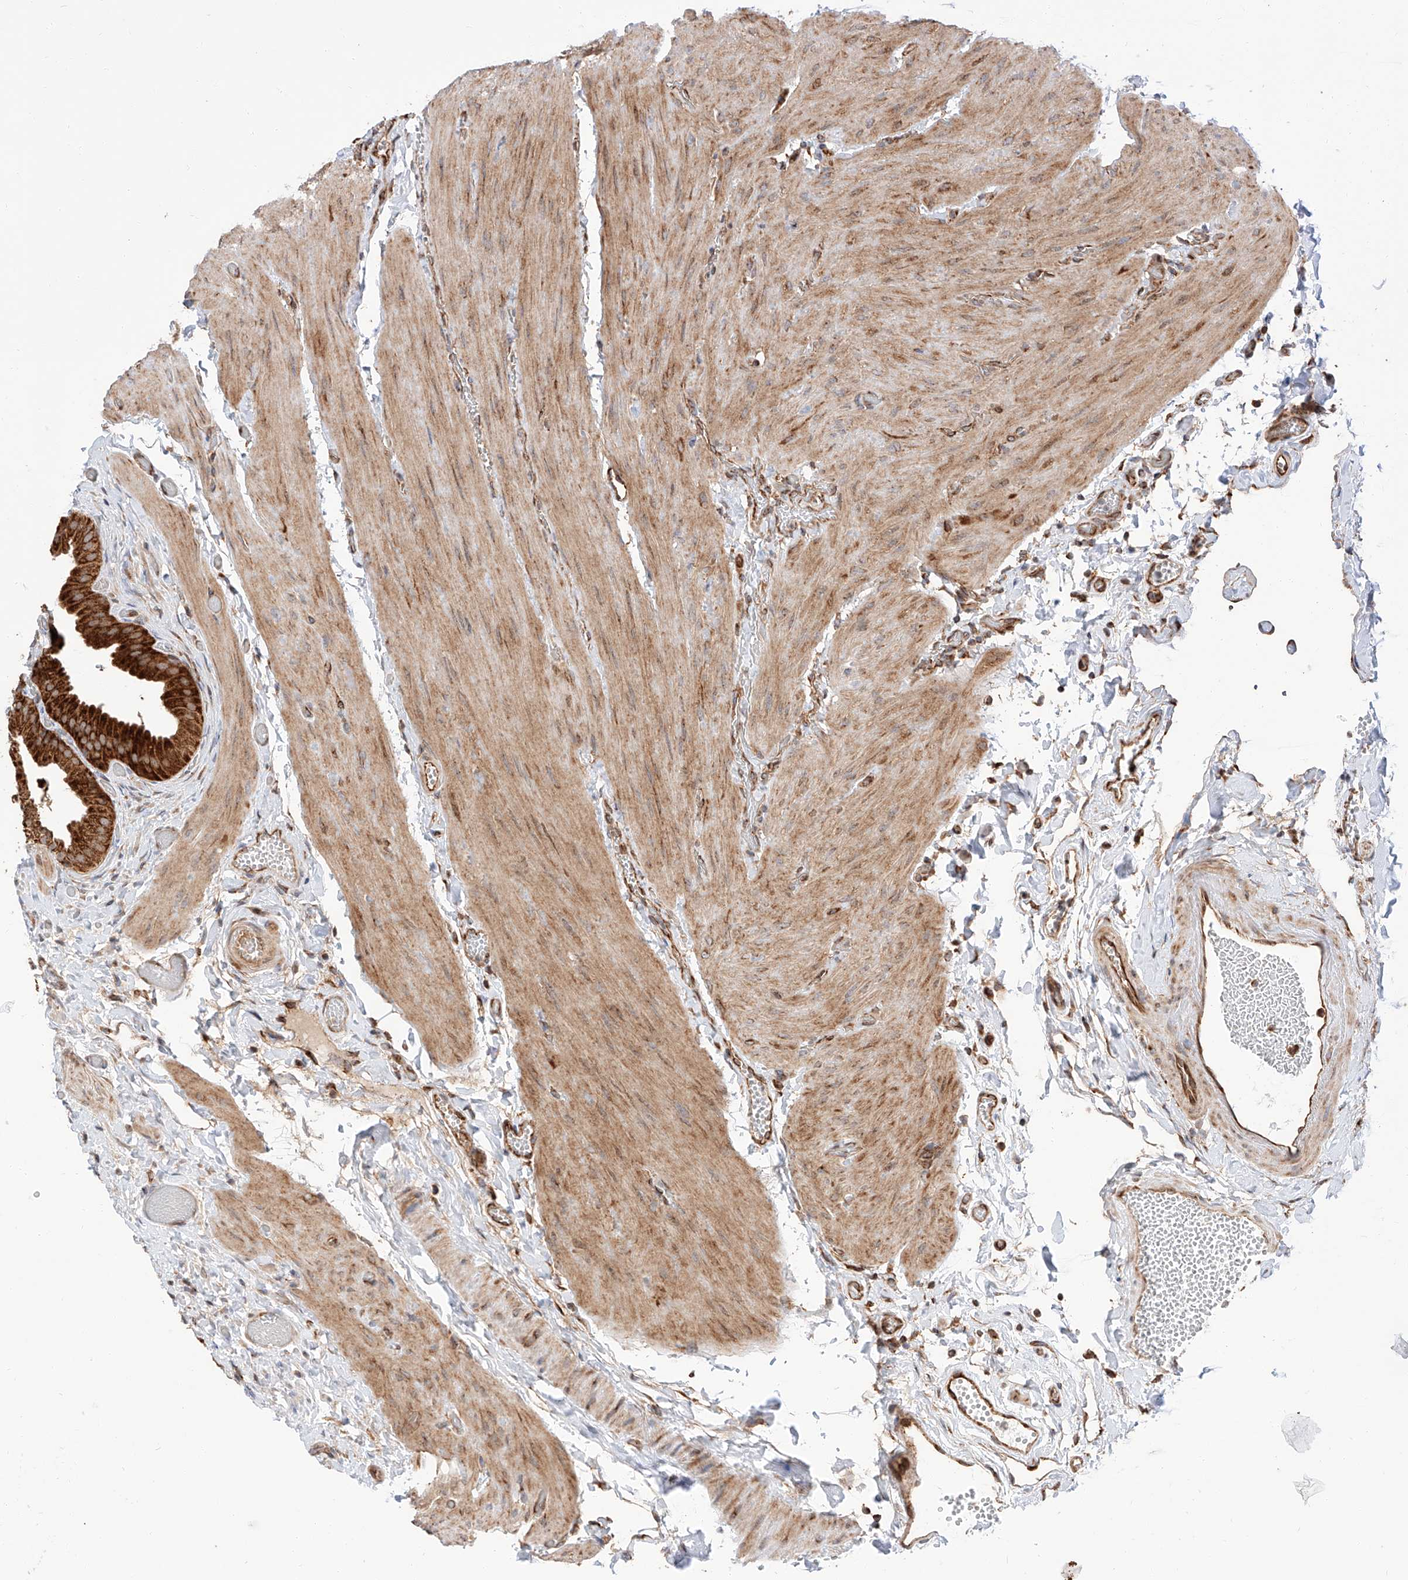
{"staining": {"intensity": "strong", "quantity": ">75%", "location": "cytoplasmic/membranous"}, "tissue": "gallbladder", "cell_type": "Glandular cells", "image_type": "normal", "snomed": [{"axis": "morphology", "description": "Normal tissue, NOS"}, {"axis": "topography", "description": "Gallbladder"}], "caption": "Immunohistochemical staining of unremarkable gallbladder demonstrates high levels of strong cytoplasmic/membranous positivity in approximately >75% of glandular cells.", "gene": "ISCA2", "patient": {"sex": "female", "age": 64}}